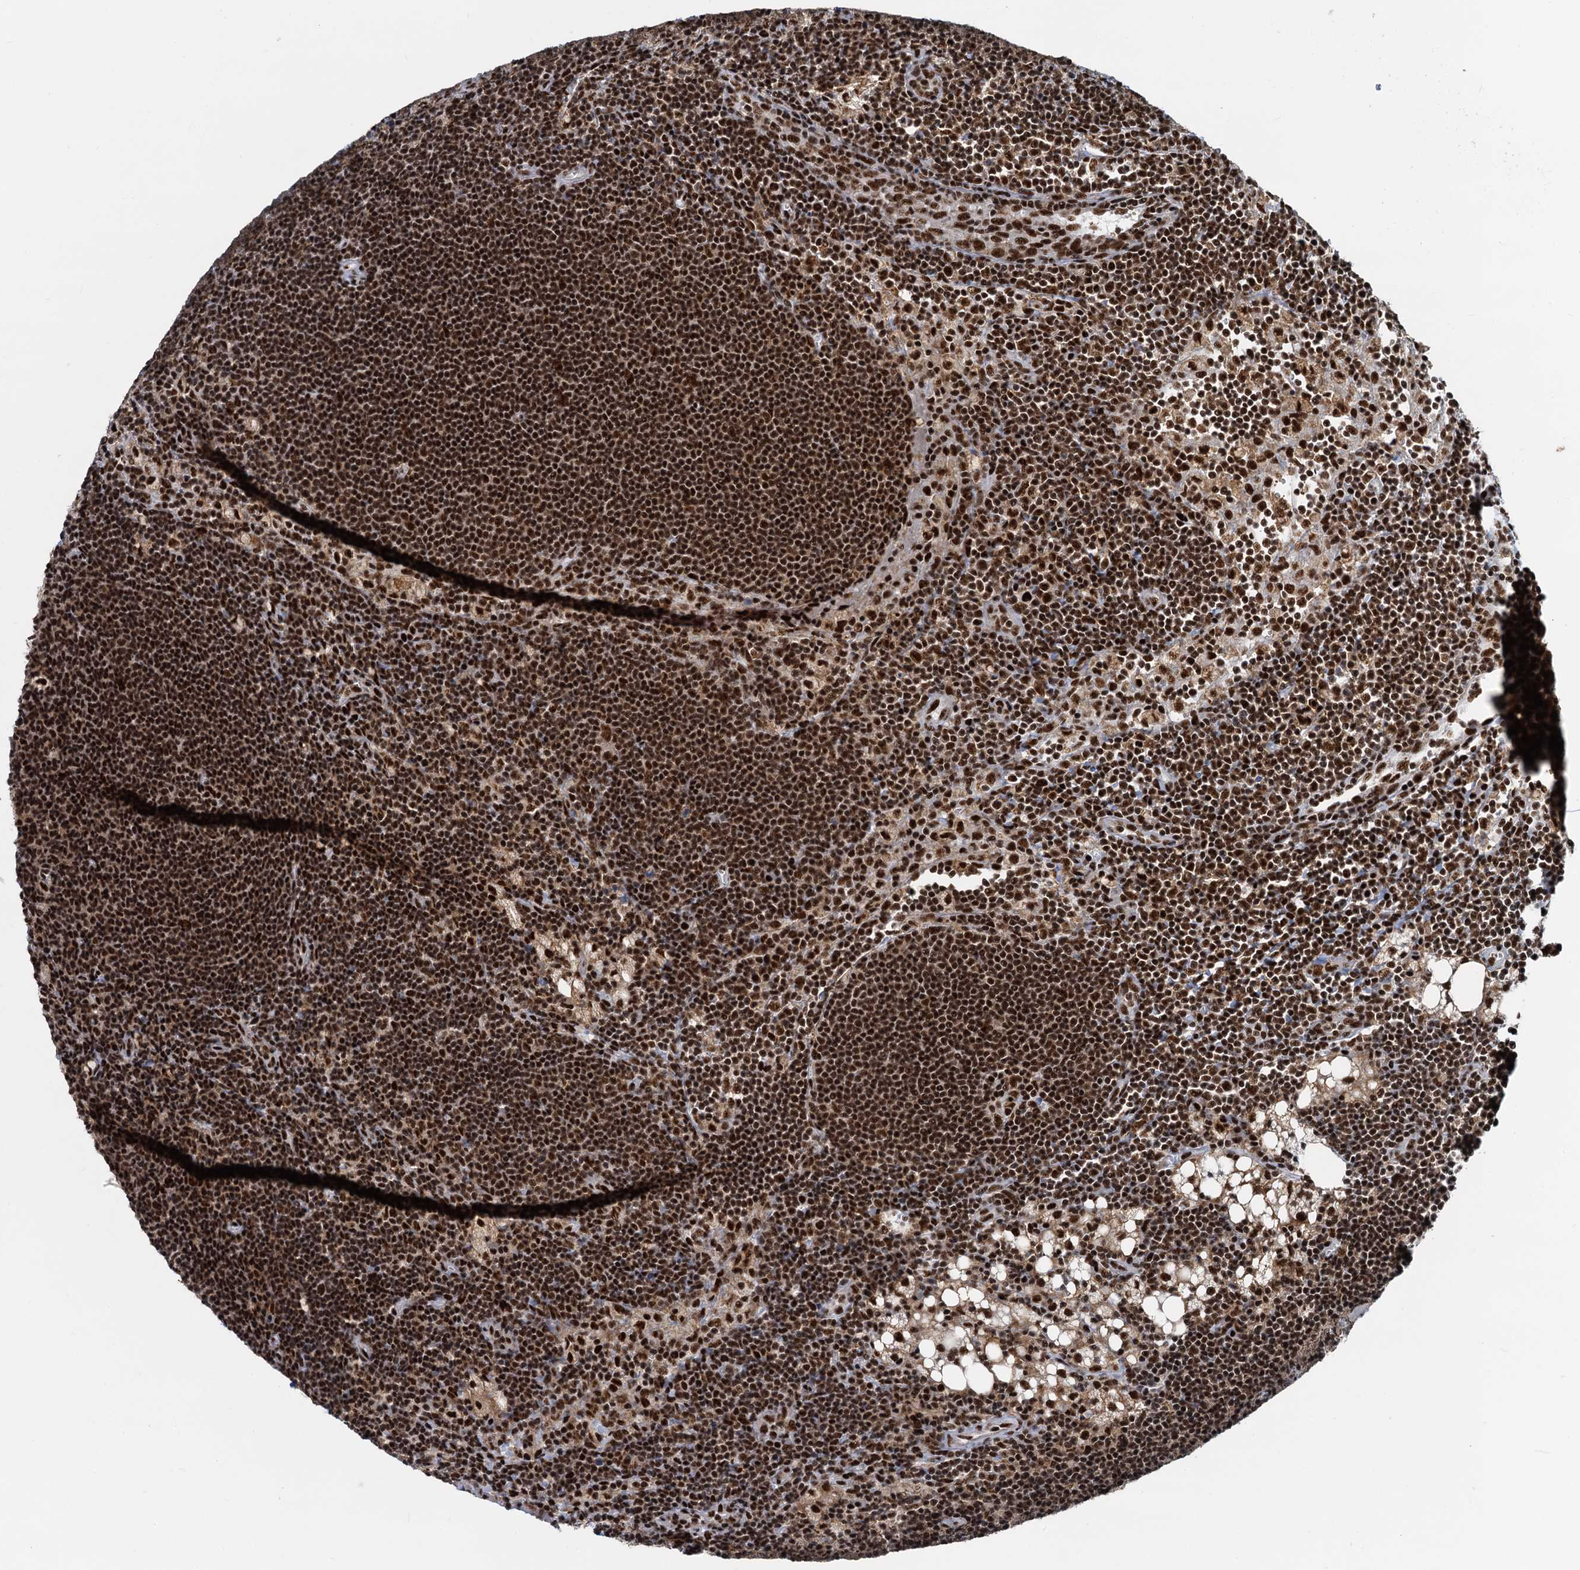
{"staining": {"intensity": "strong", "quantity": ">75%", "location": "nuclear"}, "tissue": "lymph node", "cell_type": "Non-germinal center cells", "image_type": "normal", "snomed": [{"axis": "morphology", "description": "Normal tissue, NOS"}, {"axis": "topography", "description": "Lymph node"}], "caption": "Immunohistochemistry (DAB (3,3'-diaminobenzidine)) staining of normal lymph node exhibits strong nuclear protein staining in approximately >75% of non-germinal center cells. The staining was performed using DAB to visualize the protein expression in brown, while the nuclei were stained in blue with hematoxylin (Magnification: 20x).", "gene": "RBM26", "patient": {"sex": "male", "age": 24}}